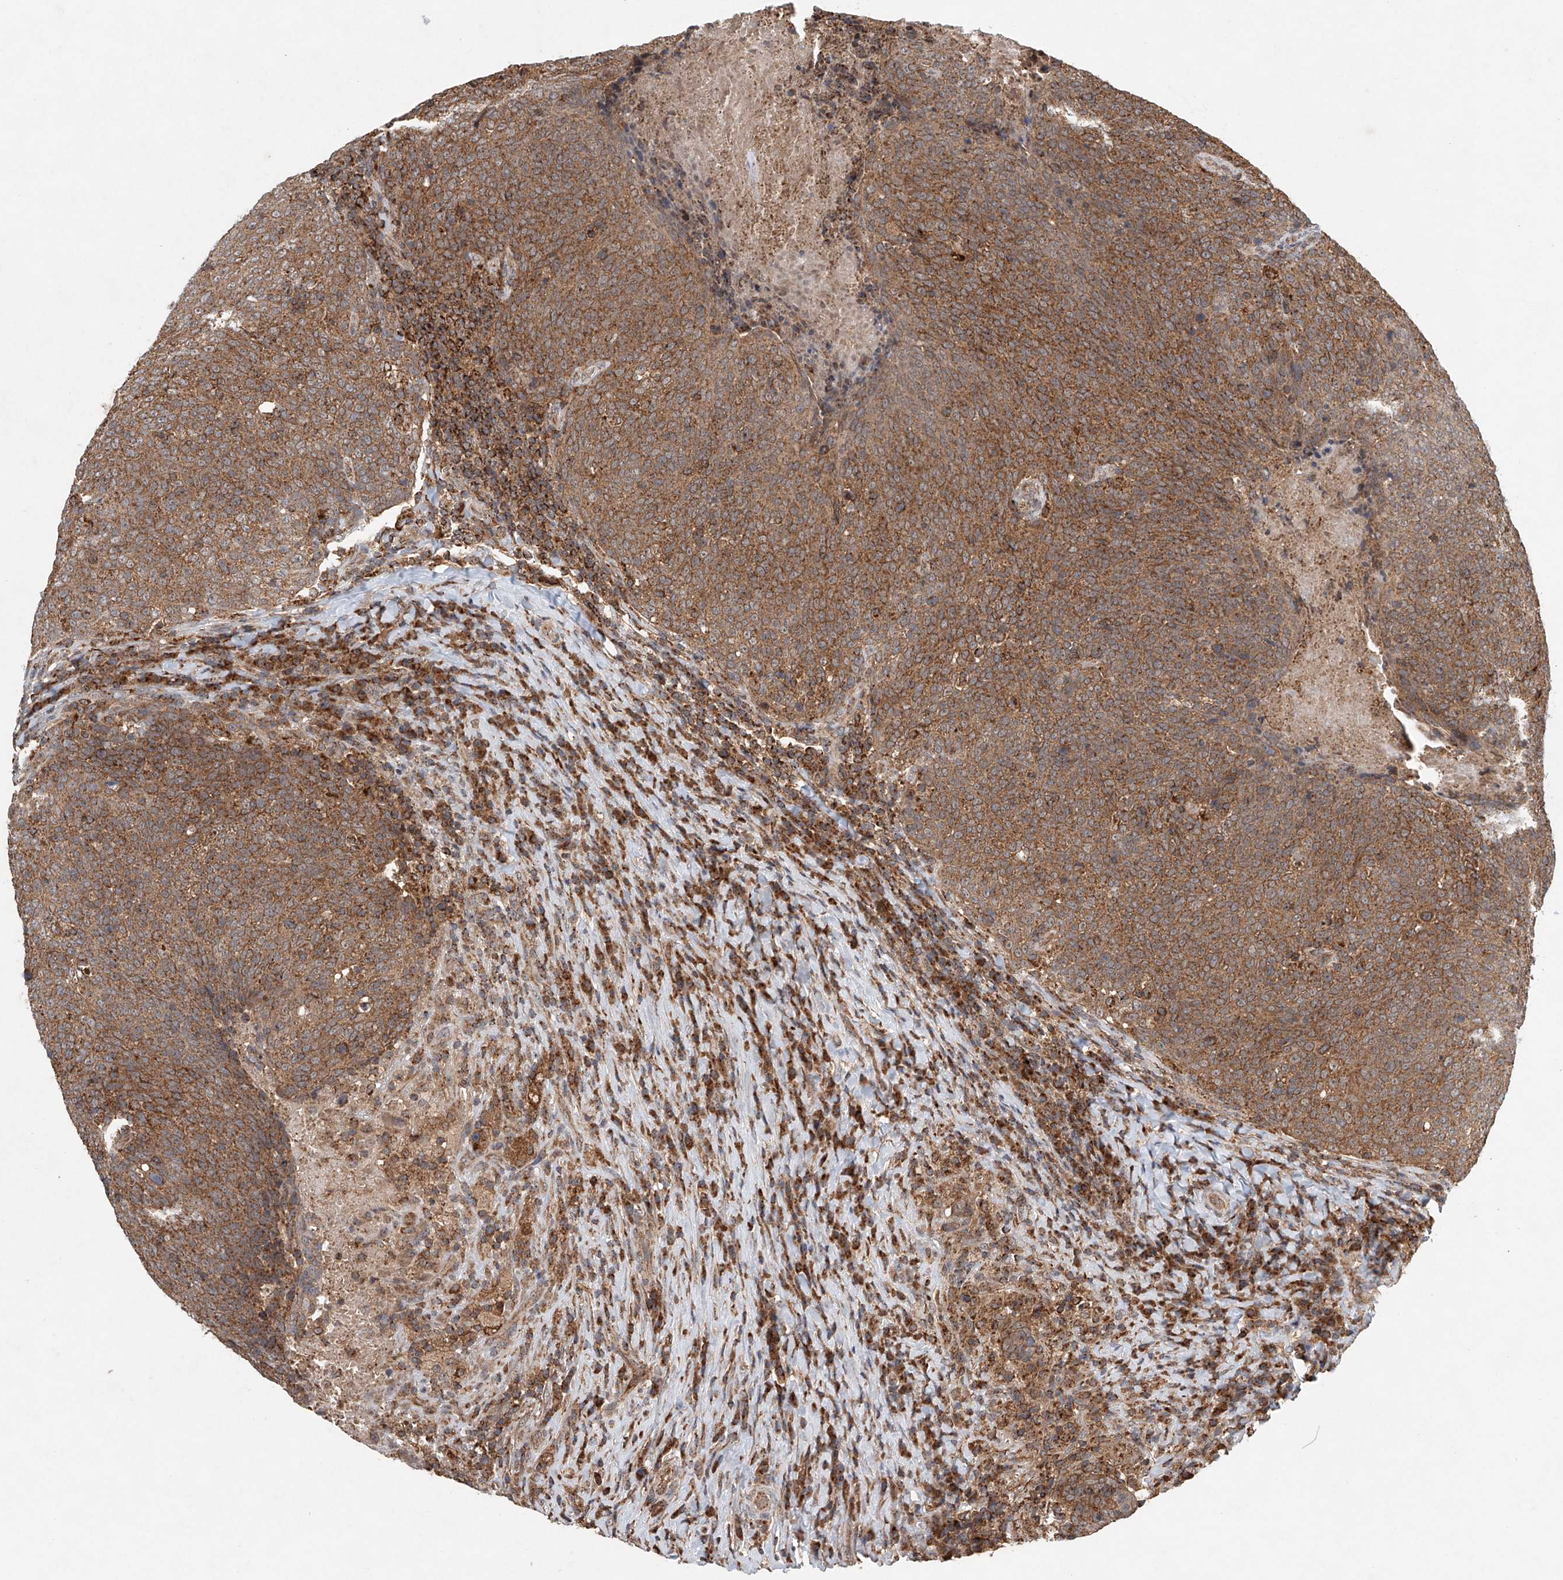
{"staining": {"intensity": "moderate", "quantity": ">75%", "location": "cytoplasmic/membranous"}, "tissue": "head and neck cancer", "cell_type": "Tumor cells", "image_type": "cancer", "snomed": [{"axis": "morphology", "description": "Squamous cell carcinoma, NOS"}, {"axis": "morphology", "description": "Squamous cell carcinoma, metastatic, NOS"}, {"axis": "topography", "description": "Lymph node"}, {"axis": "topography", "description": "Head-Neck"}], "caption": "A medium amount of moderate cytoplasmic/membranous staining is appreciated in about >75% of tumor cells in head and neck squamous cell carcinoma tissue.", "gene": "DCAF11", "patient": {"sex": "male", "age": 62}}